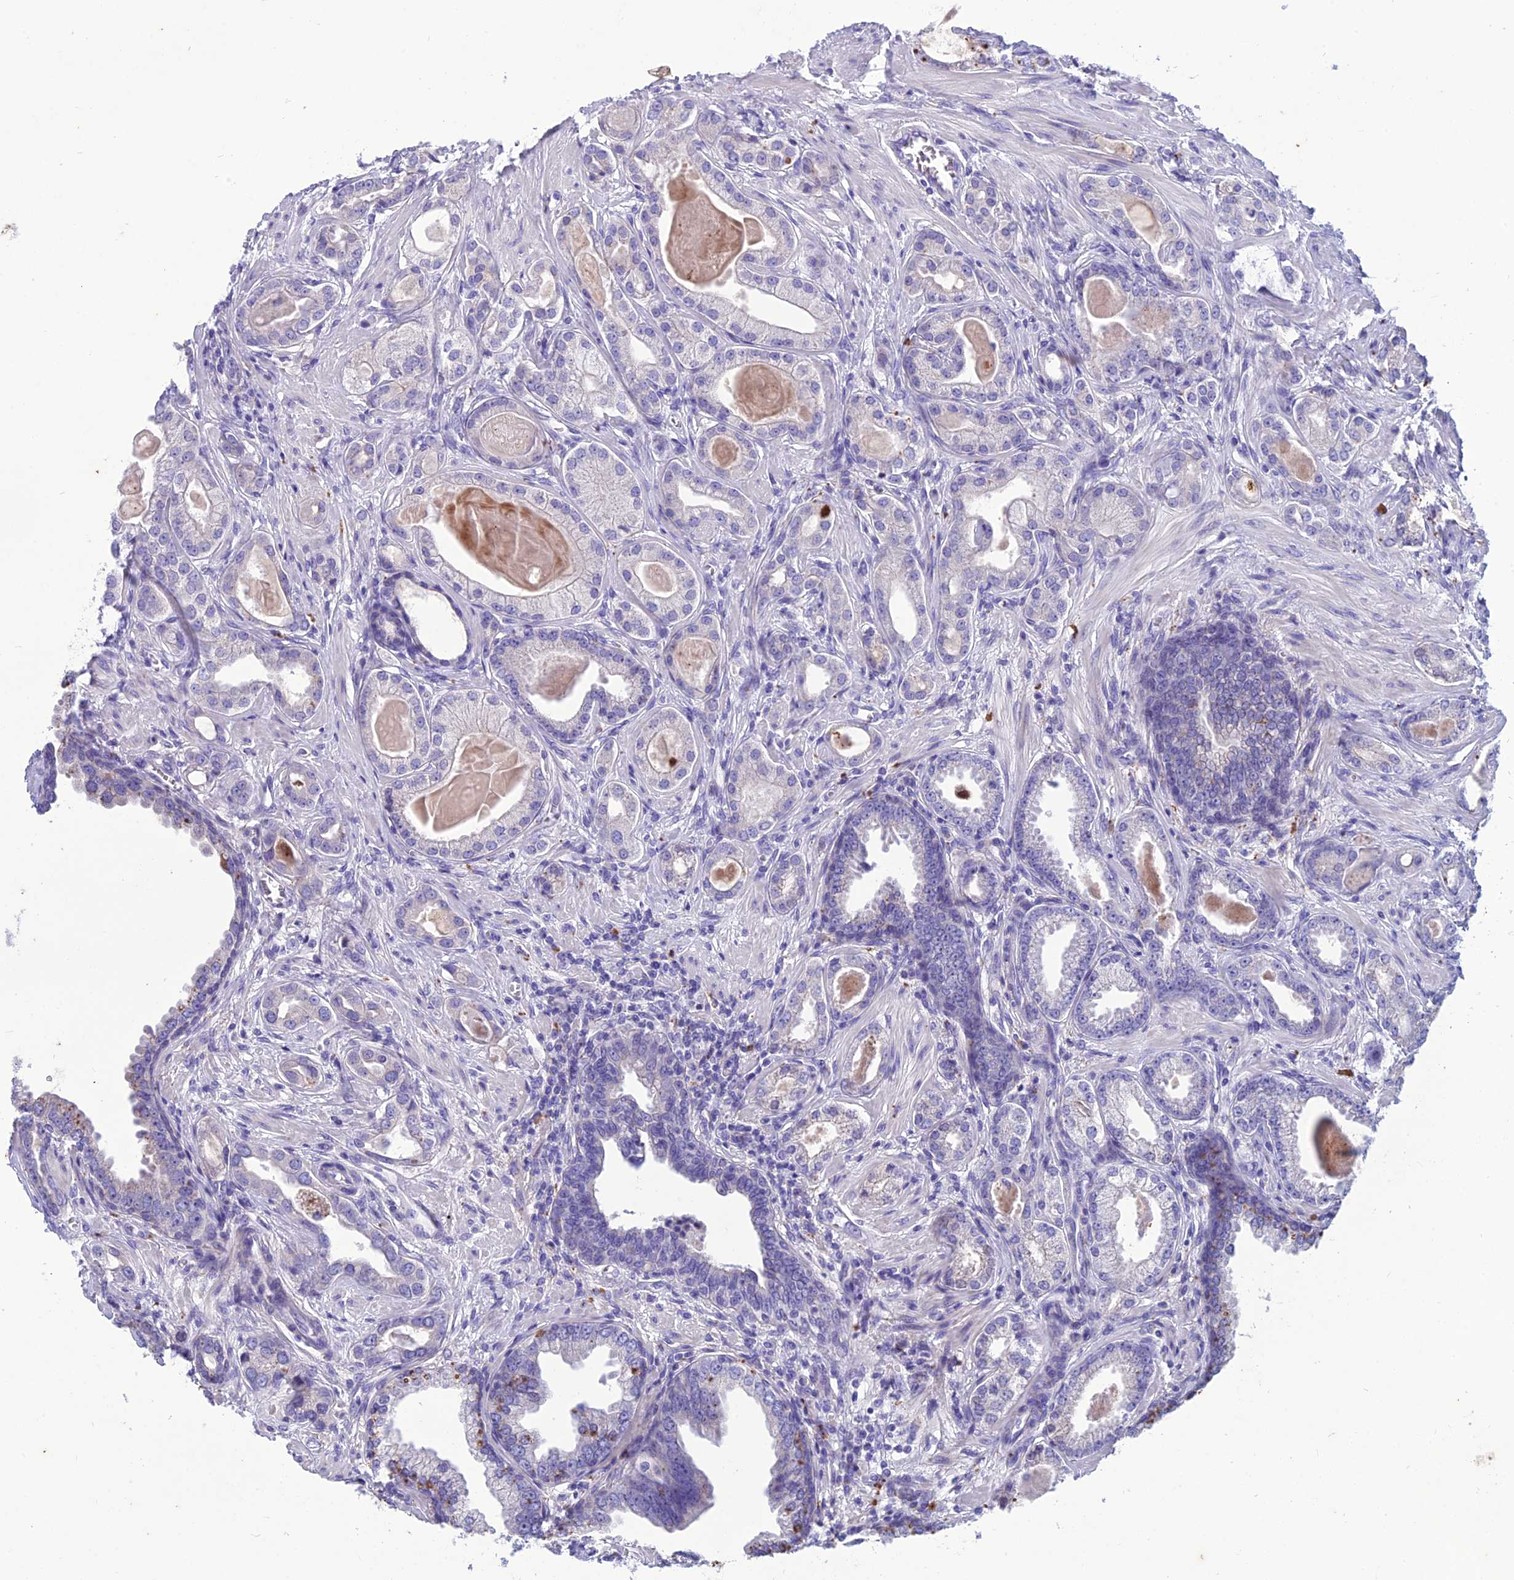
{"staining": {"intensity": "negative", "quantity": "none", "location": "none"}, "tissue": "prostate cancer", "cell_type": "Tumor cells", "image_type": "cancer", "snomed": [{"axis": "morphology", "description": "Adenocarcinoma, Low grade"}, {"axis": "topography", "description": "Prostate"}], "caption": "High magnification brightfield microscopy of prostate cancer stained with DAB (3,3'-diaminobenzidine) (brown) and counterstained with hematoxylin (blue): tumor cells show no significant expression. (DAB IHC with hematoxylin counter stain).", "gene": "IFT172", "patient": {"sex": "male", "age": 64}}